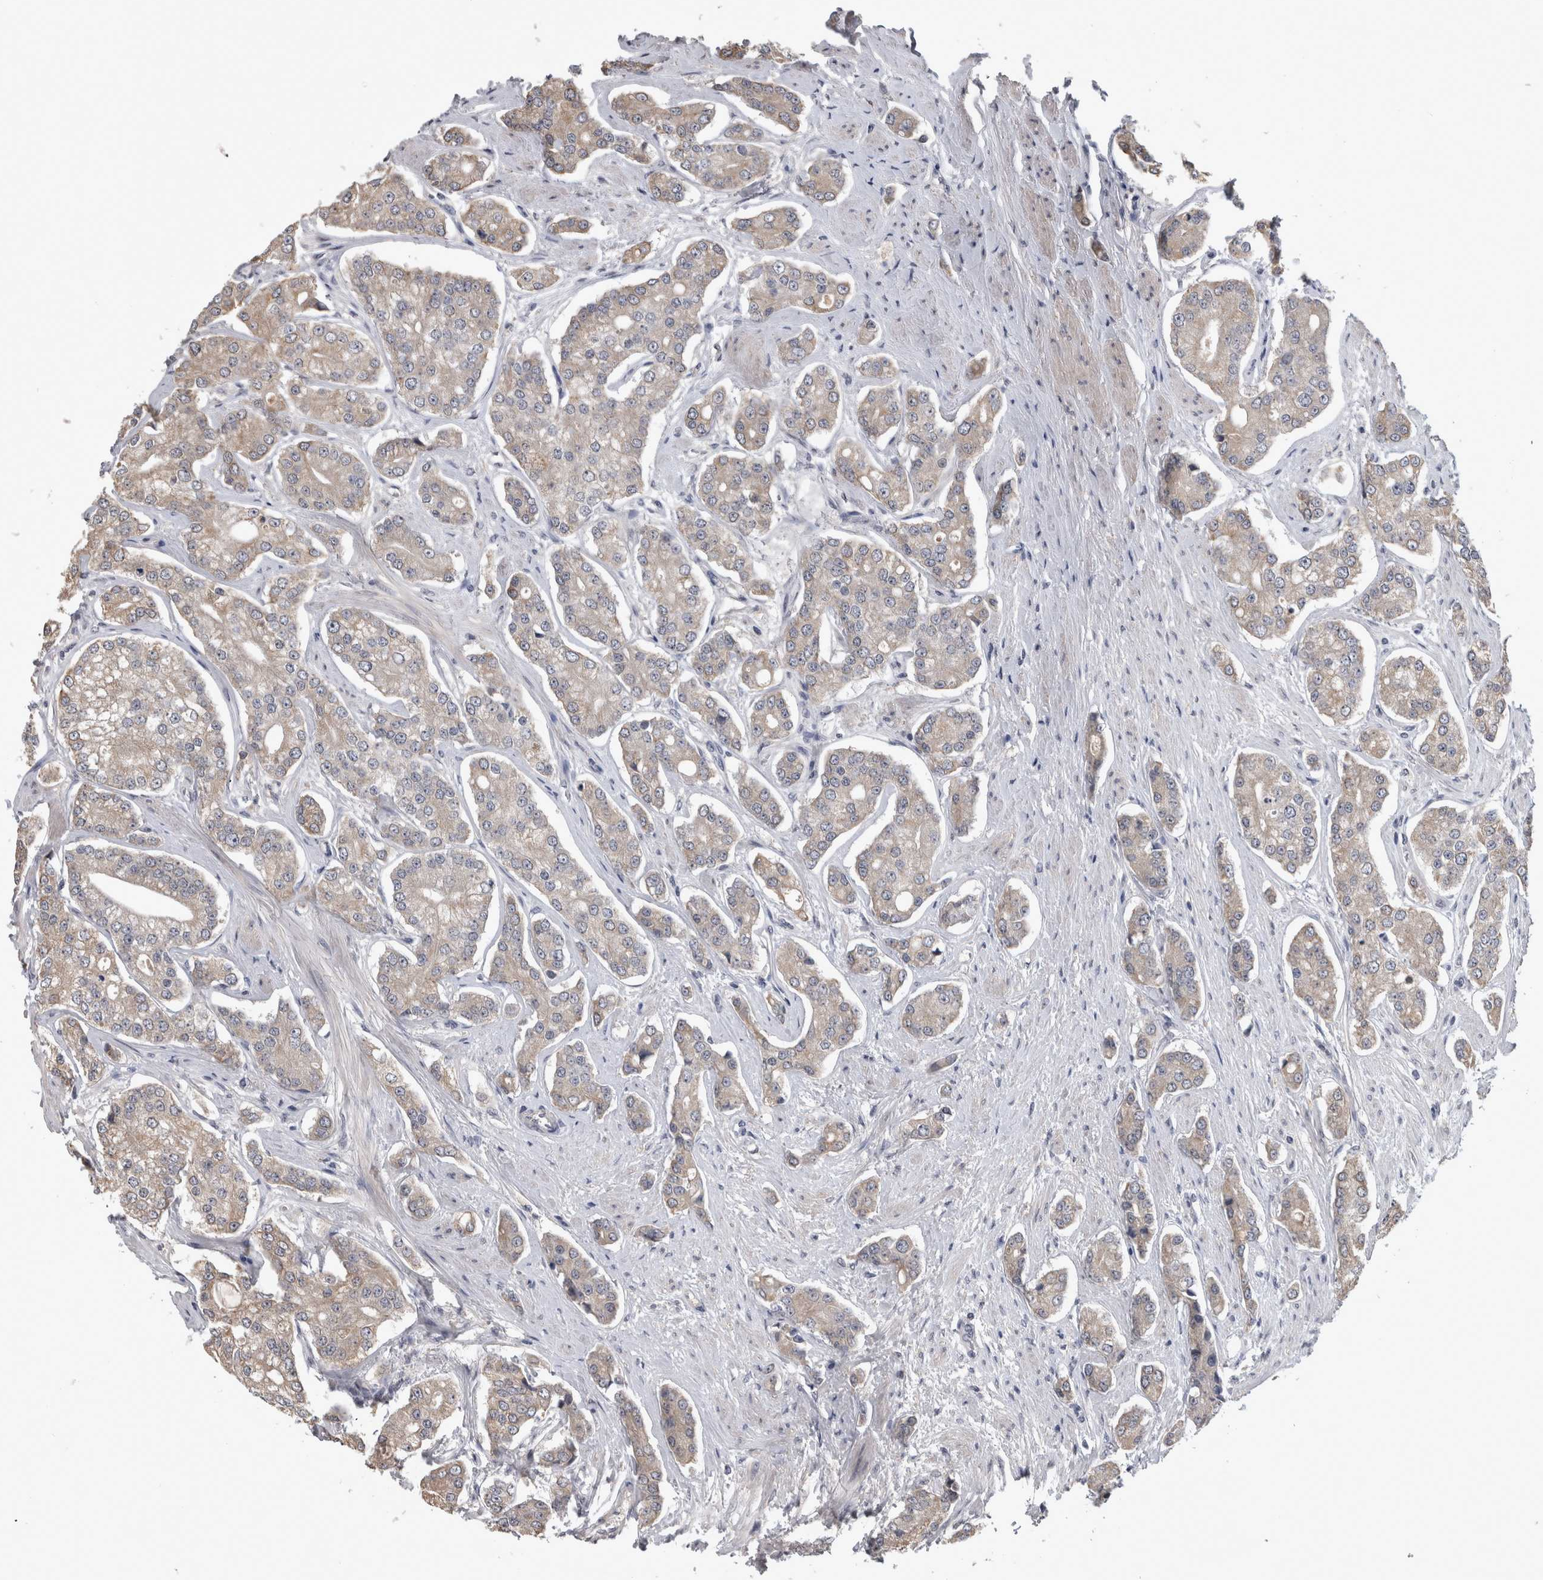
{"staining": {"intensity": "weak", "quantity": "<25%", "location": "cytoplasmic/membranous"}, "tissue": "prostate cancer", "cell_type": "Tumor cells", "image_type": "cancer", "snomed": [{"axis": "morphology", "description": "Adenocarcinoma, High grade"}, {"axis": "topography", "description": "Prostate"}], "caption": "There is no significant positivity in tumor cells of adenocarcinoma (high-grade) (prostate).", "gene": "ZNF114", "patient": {"sex": "male", "age": 71}}